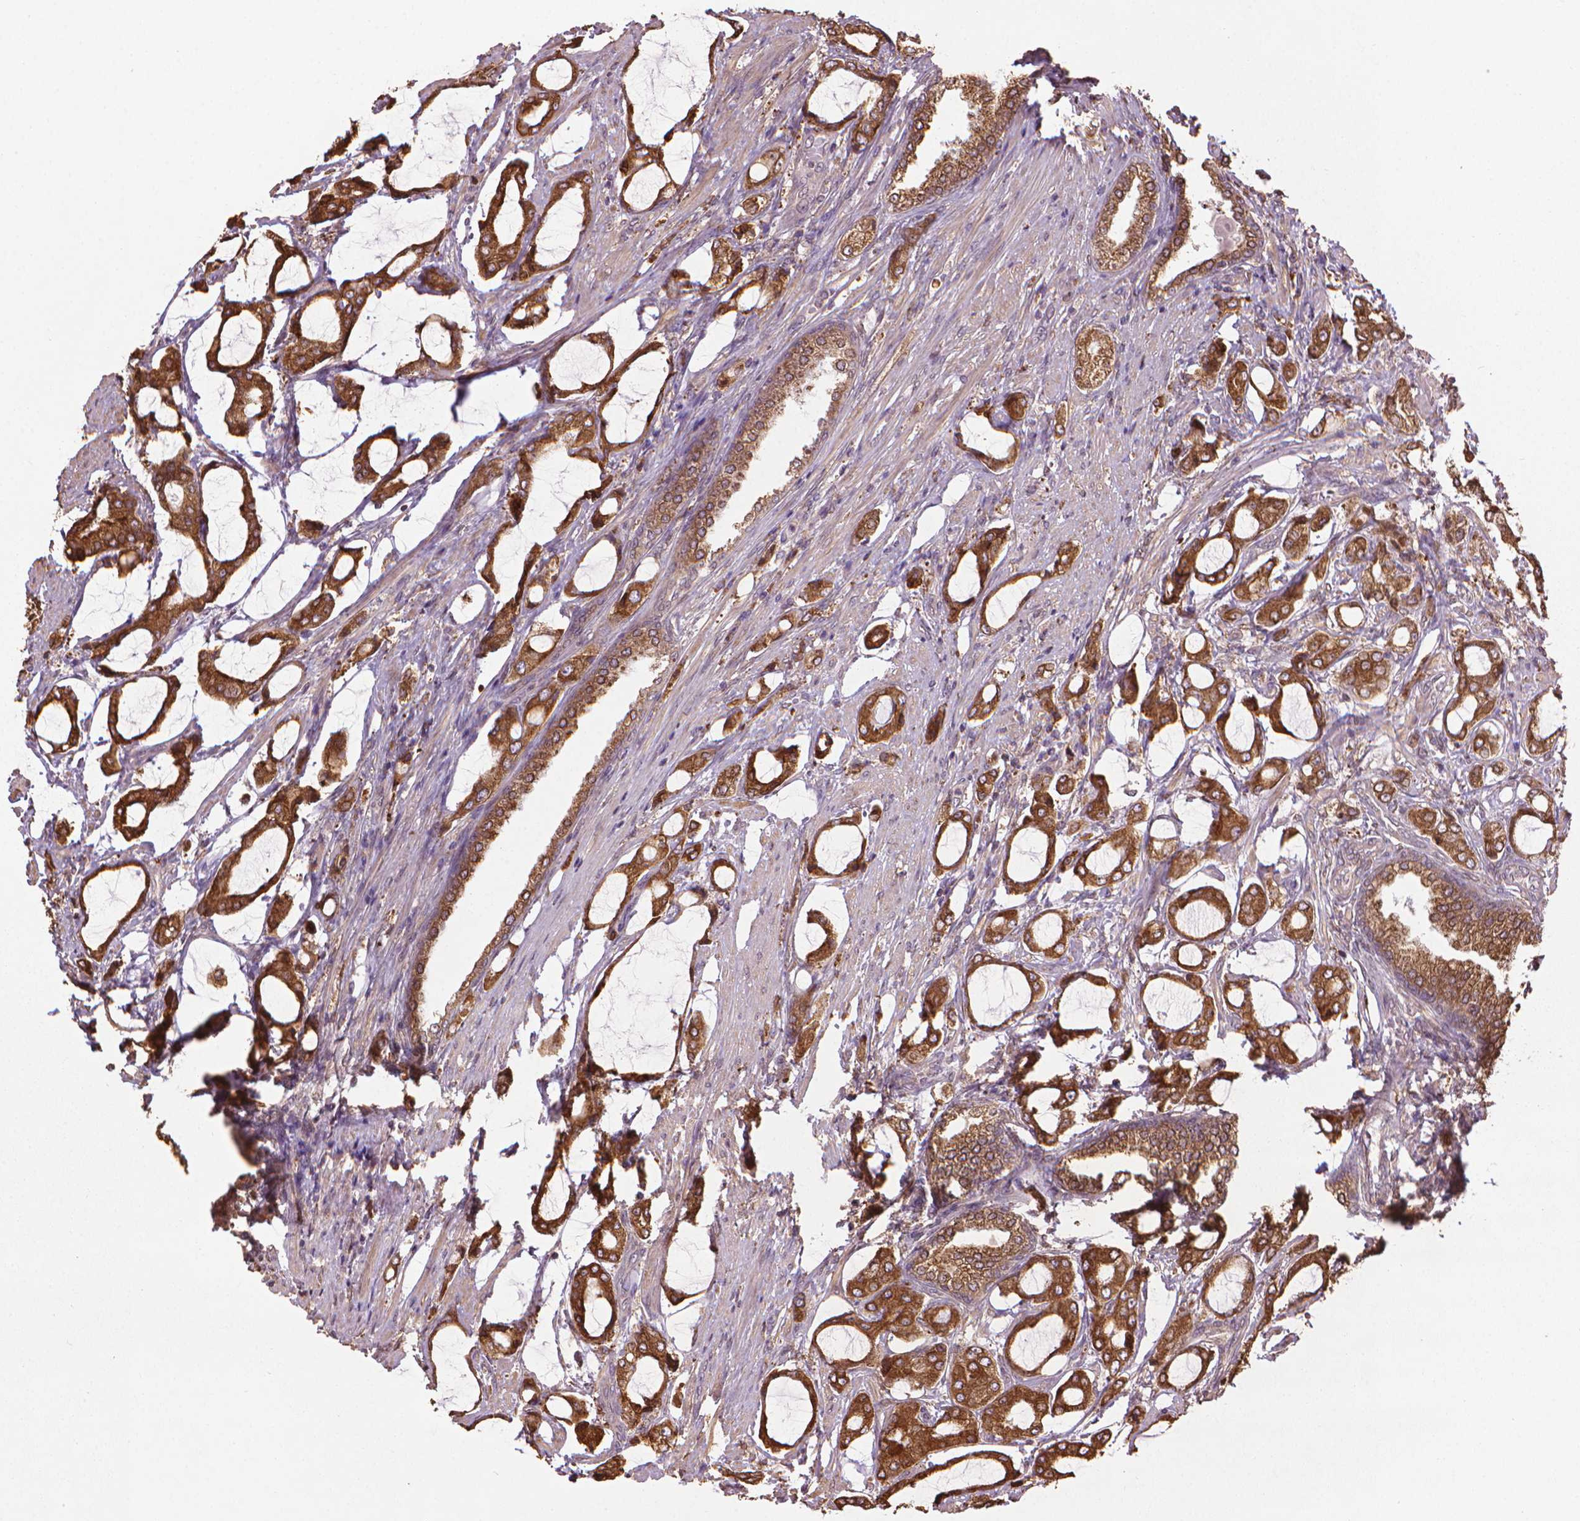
{"staining": {"intensity": "strong", "quantity": ">75%", "location": "cytoplasmic/membranous"}, "tissue": "prostate cancer", "cell_type": "Tumor cells", "image_type": "cancer", "snomed": [{"axis": "morphology", "description": "Adenocarcinoma, NOS"}, {"axis": "topography", "description": "Prostate"}], "caption": "Immunohistochemical staining of prostate adenocarcinoma reveals strong cytoplasmic/membranous protein staining in approximately >75% of tumor cells.", "gene": "GAS1", "patient": {"sex": "male", "age": 63}}